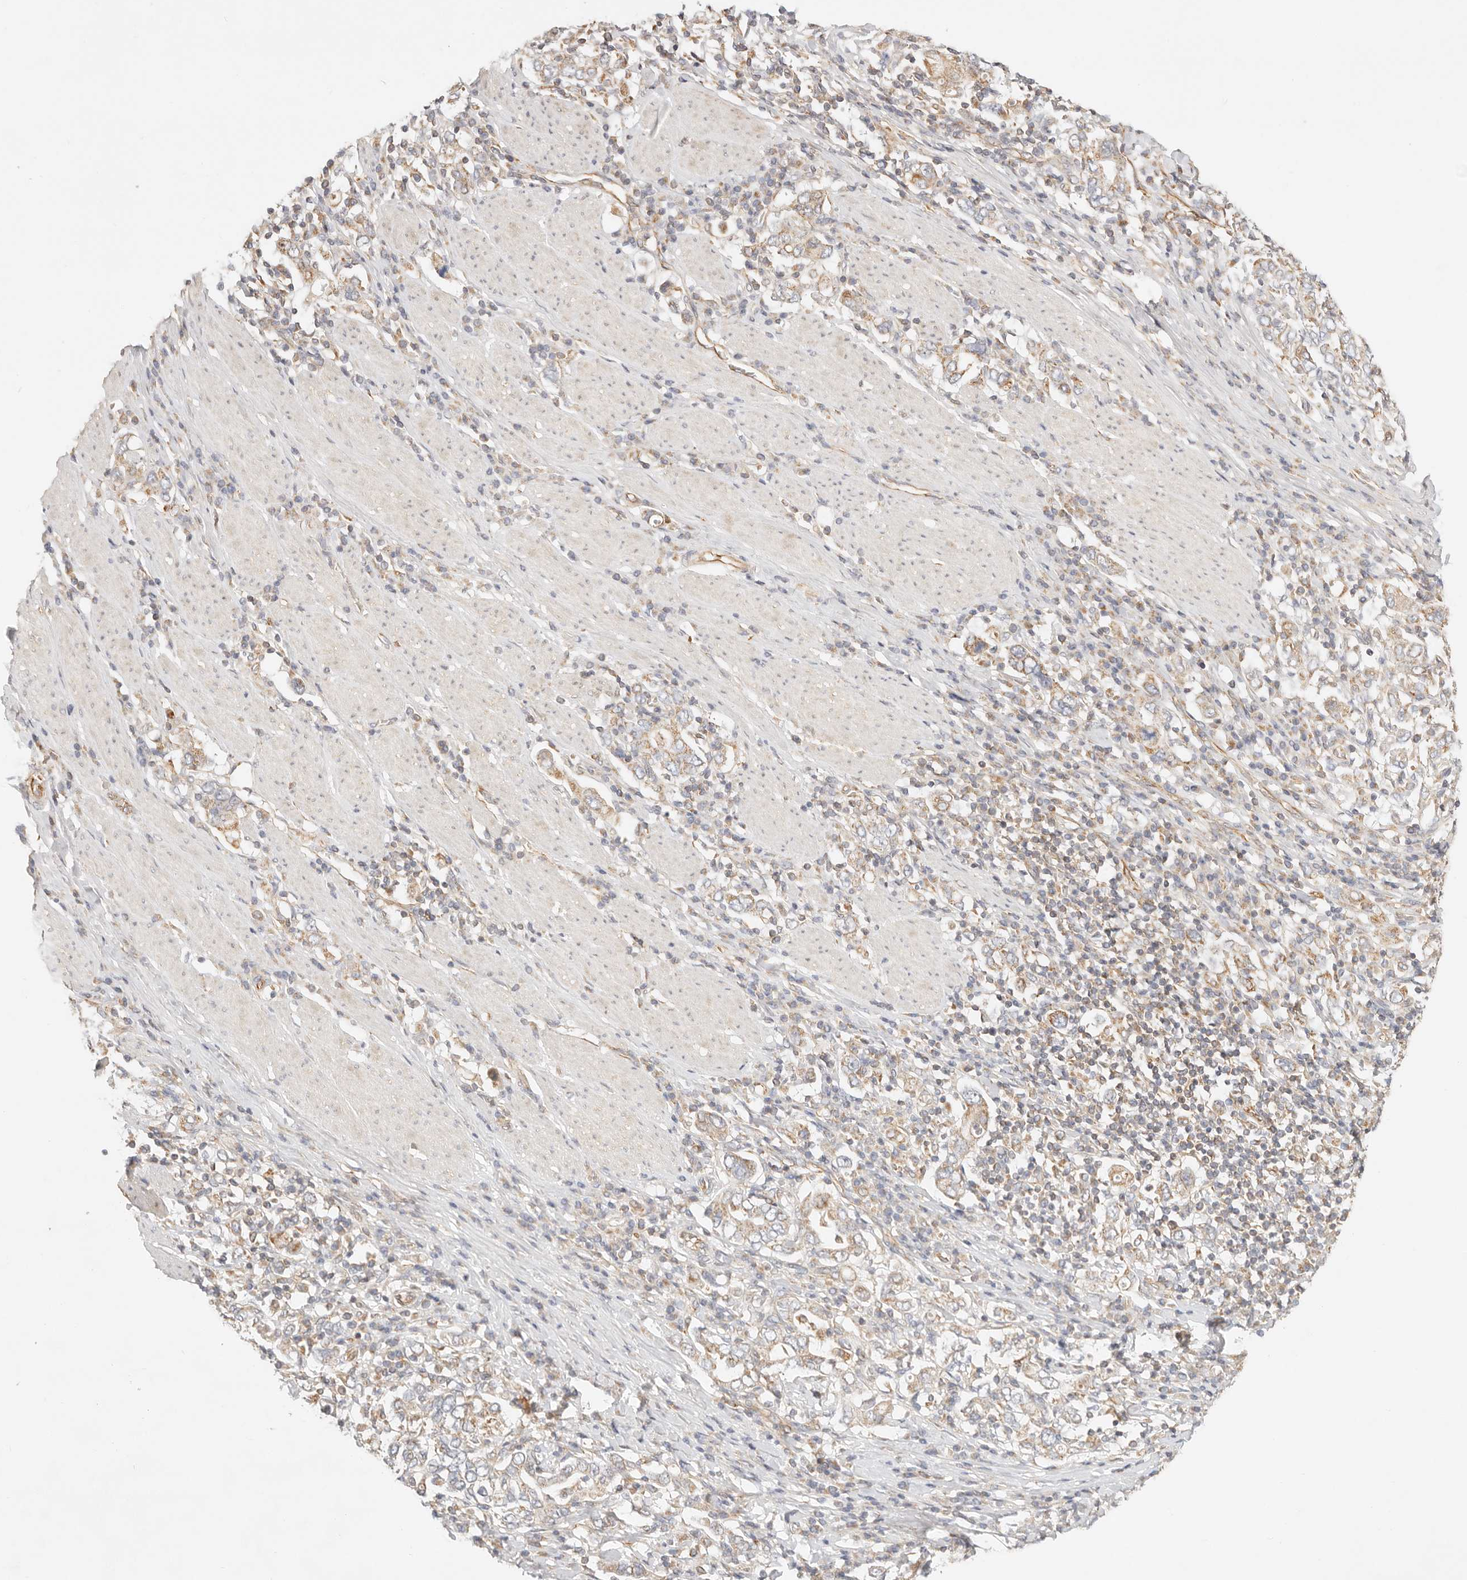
{"staining": {"intensity": "moderate", "quantity": ">75%", "location": "cytoplasmic/membranous"}, "tissue": "stomach cancer", "cell_type": "Tumor cells", "image_type": "cancer", "snomed": [{"axis": "morphology", "description": "Adenocarcinoma, NOS"}, {"axis": "topography", "description": "Stomach, upper"}], "caption": "About >75% of tumor cells in adenocarcinoma (stomach) display moderate cytoplasmic/membranous protein positivity as visualized by brown immunohistochemical staining.", "gene": "ZC3H11A", "patient": {"sex": "male", "age": 62}}